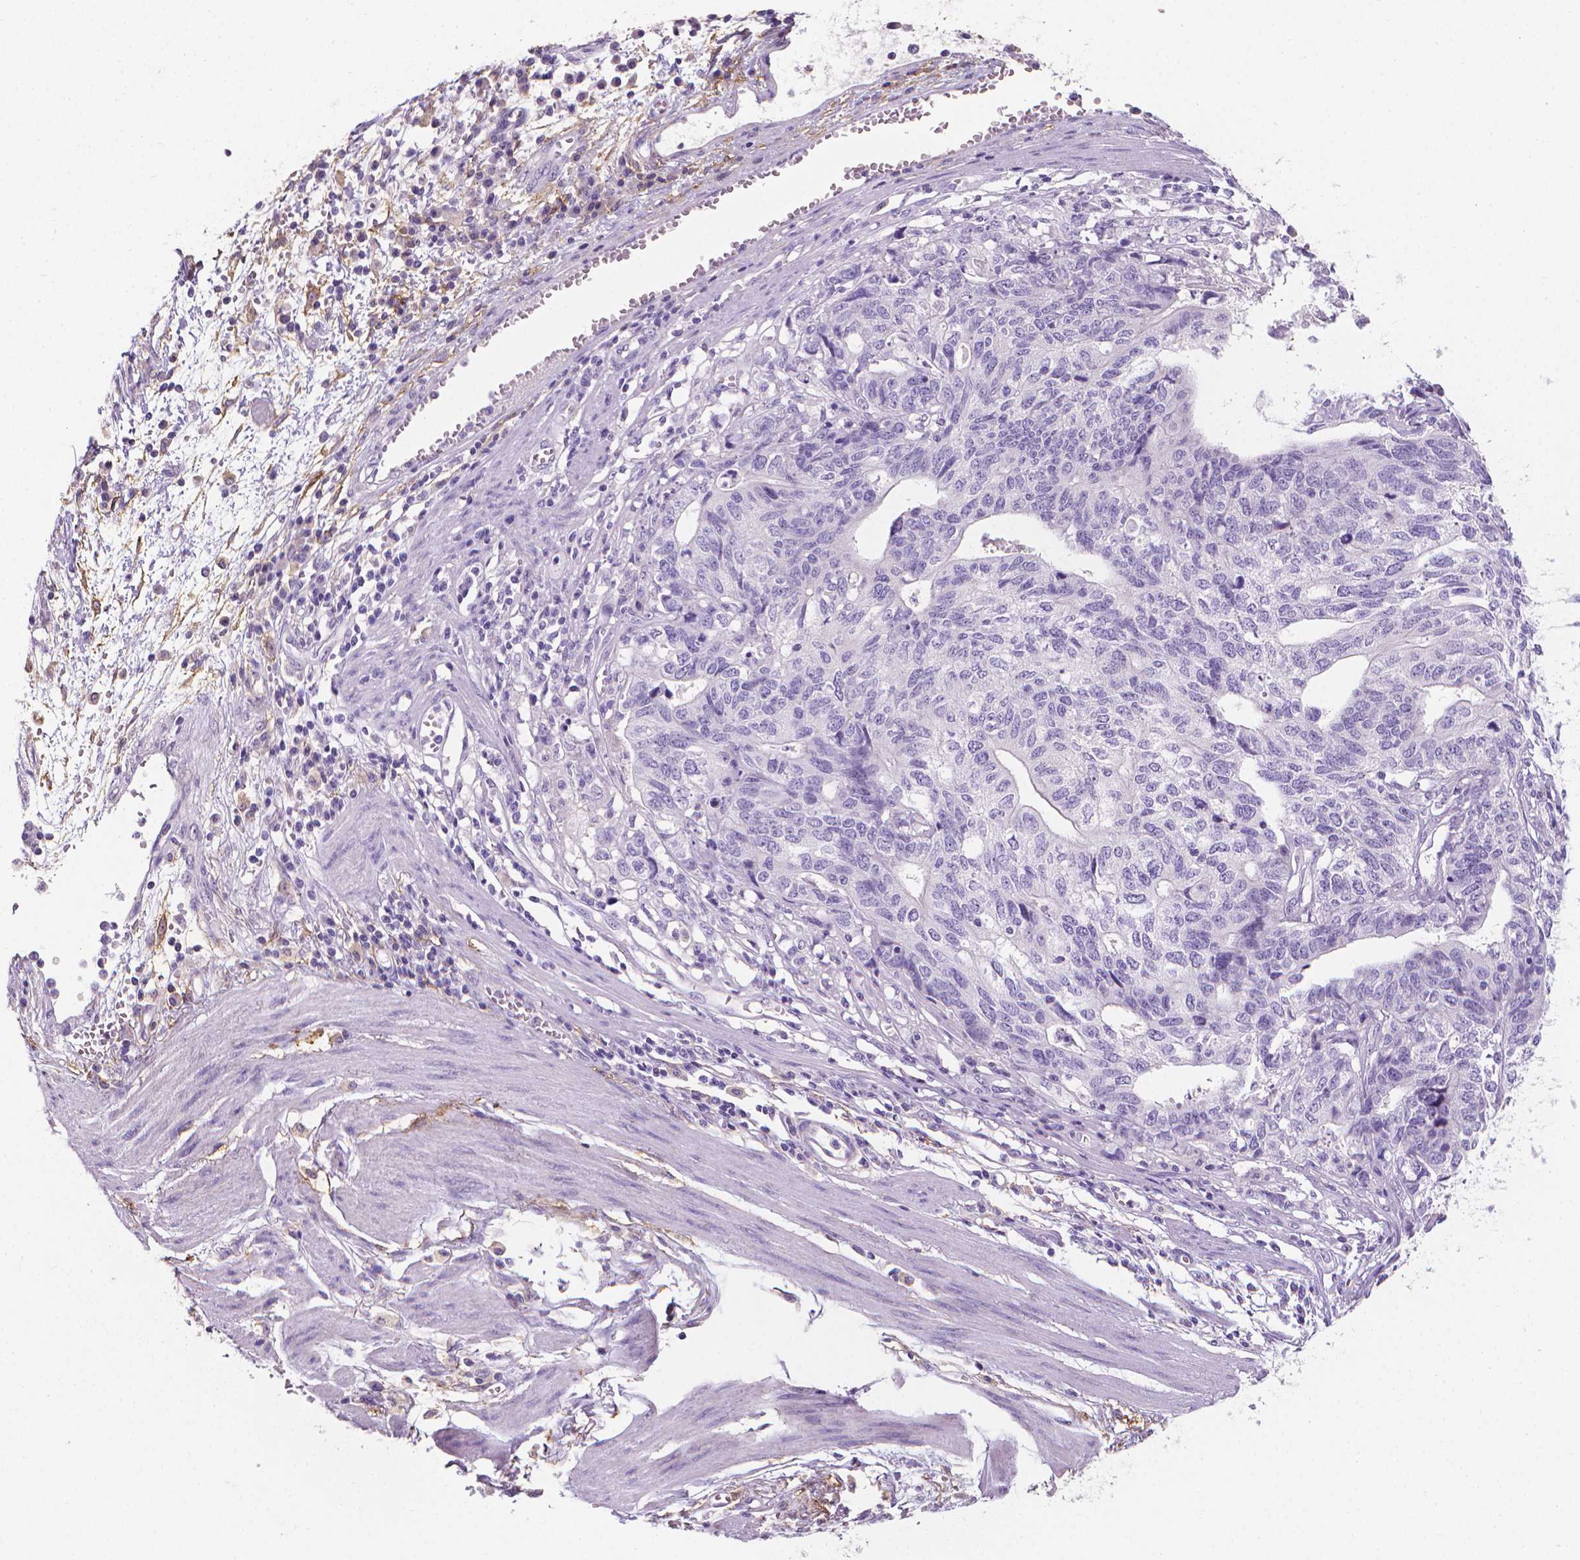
{"staining": {"intensity": "negative", "quantity": "none", "location": "none"}, "tissue": "stomach cancer", "cell_type": "Tumor cells", "image_type": "cancer", "snomed": [{"axis": "morphology", "description": "Adenocarcinoma, NOS"}, {"axis": "topography", "description": "Stomach, upper"}], "caption": "The IHC micrograph has no significant expression in tumor cells of stomach adenocarcinoma tissue.", "gene": "XPNPEP2", "patient": {"sex": "female", "age": 67}}